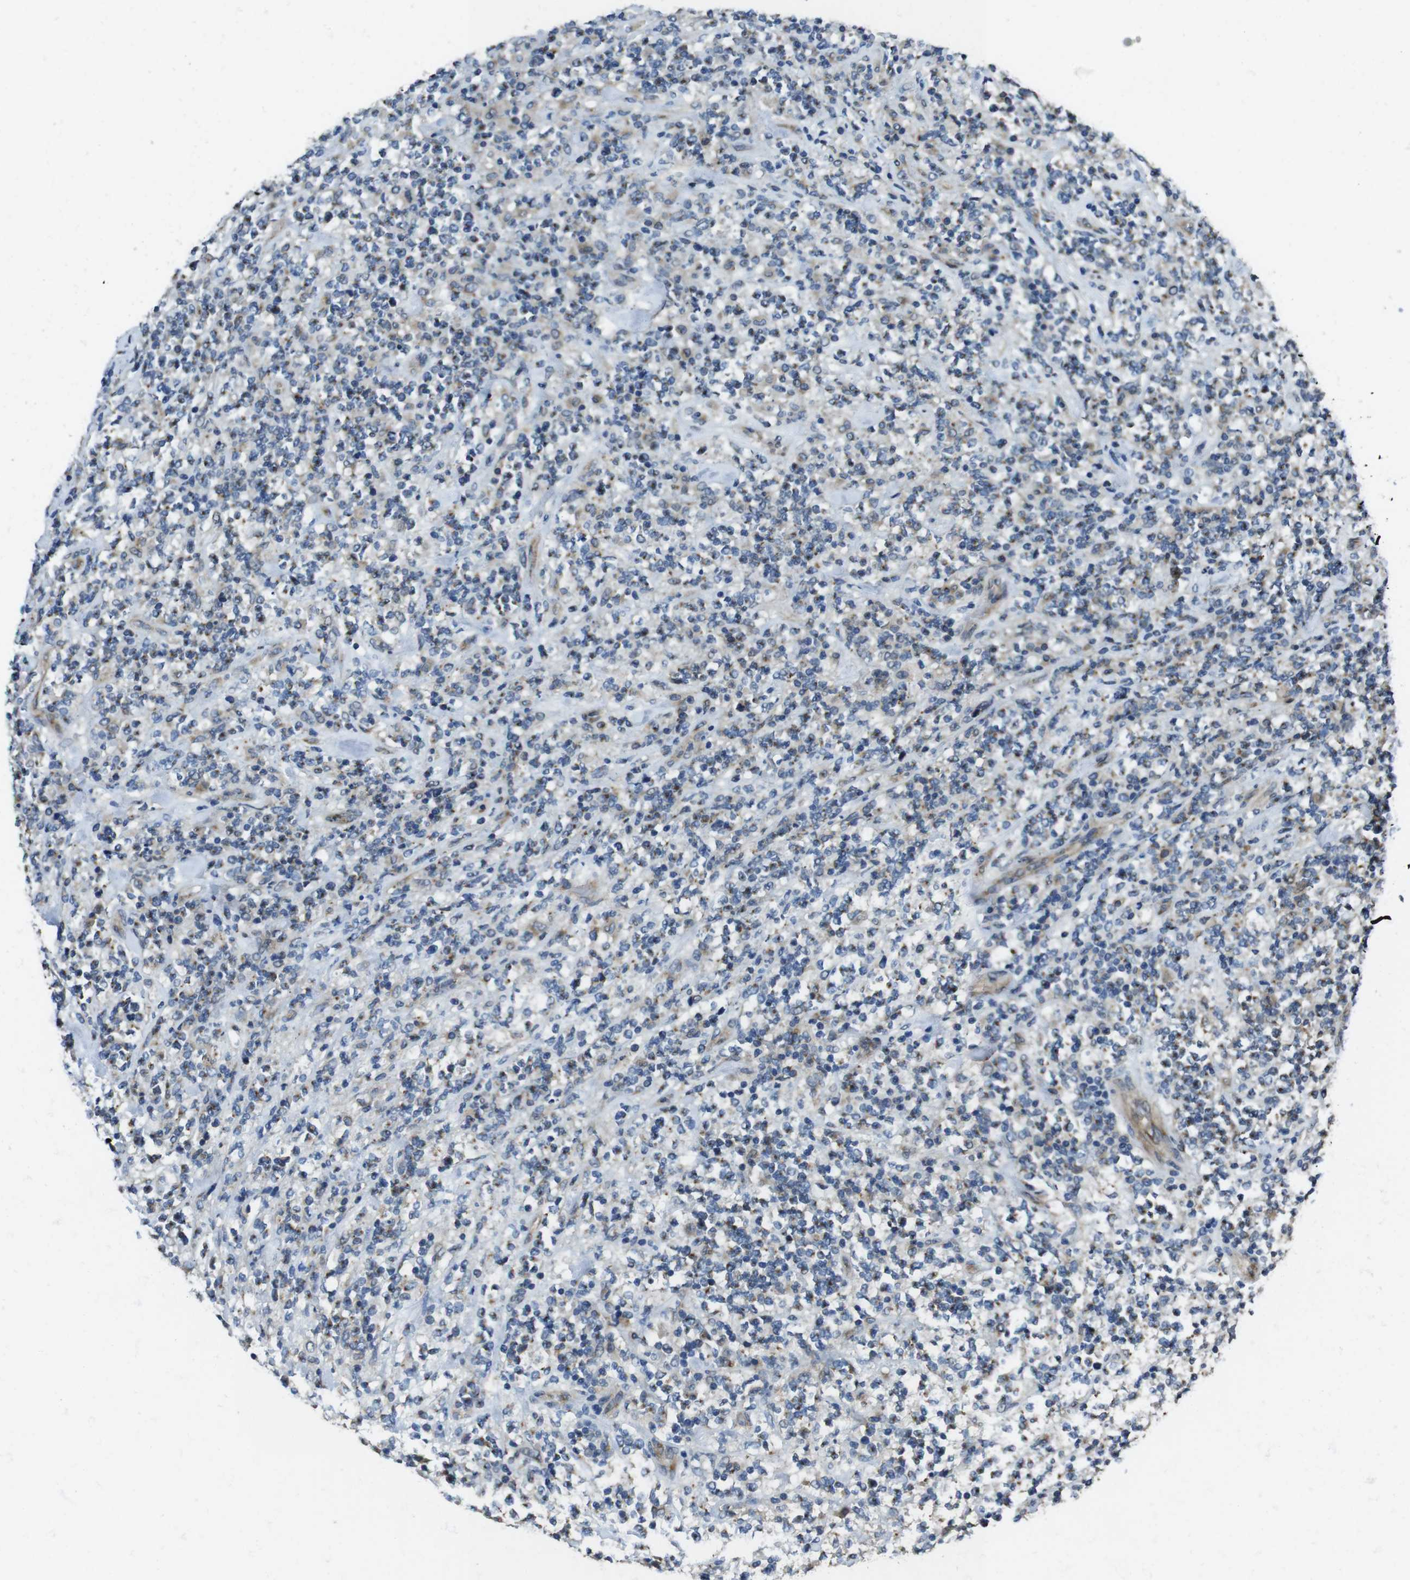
{"staining": {"intensity": "weak", "quantity": "<25%", "location": "cytoplasmic/membranous"}, "tissue": "lymphoma", "cell_type": "Tumor cells", "image_type": "cancer", "snomed": [{"axis": "morphology", "description": "Malignant lymphoma, non-Hodgkin's type, High grade"}, {"axis": "topography", "description": "Soft tissue"}], "caption": "Immunohistochemistry (IHC) of human lymphoma exhibits no positivity in tumor cells. Brightfield microscopy of IHC stained with DAB (brown) and hematoxylin (blue), captured at high magnification.", "gene": "RAB6A", "patient": {"sex": "male", "age": 18}}